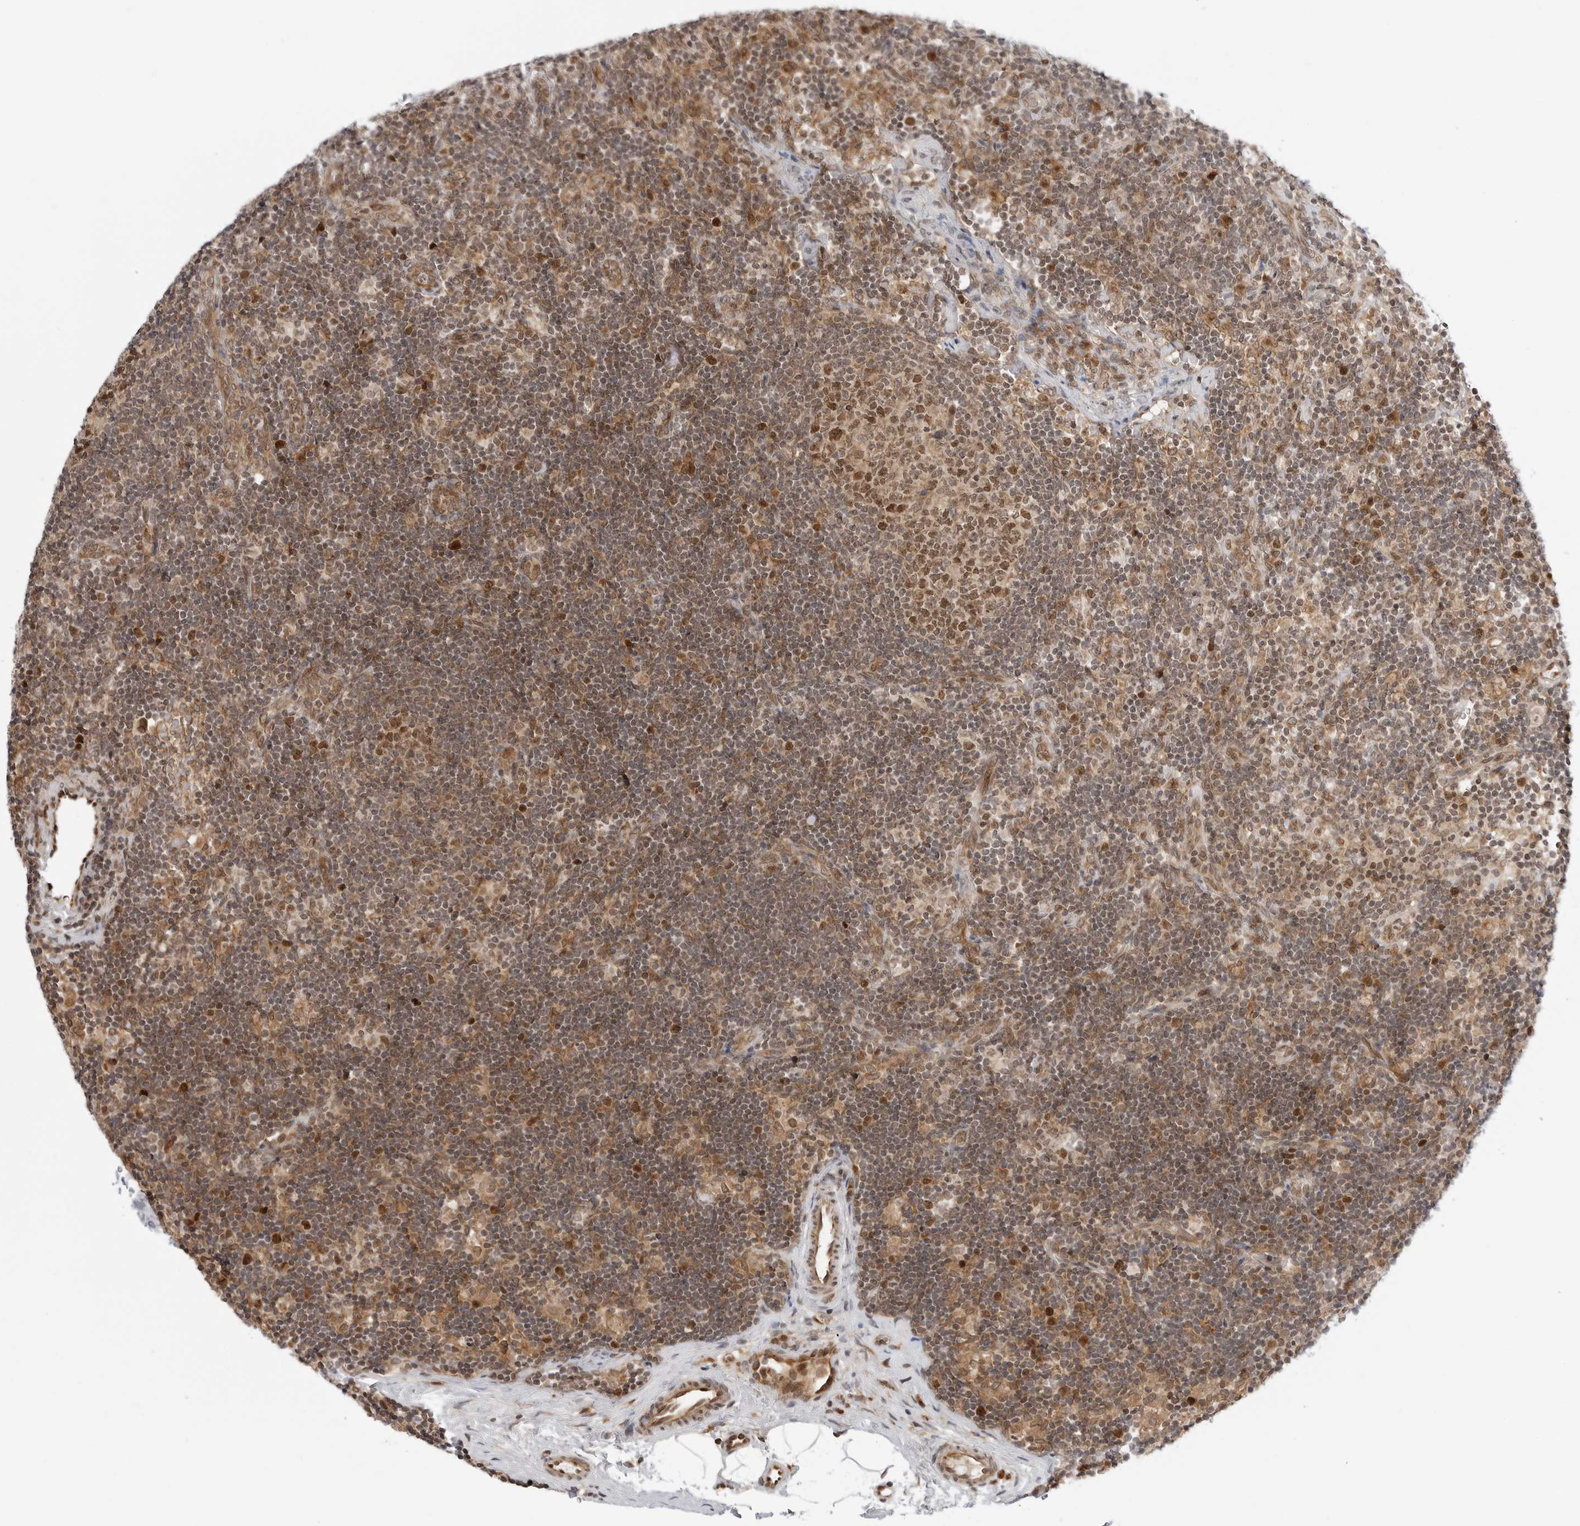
{"staining": {"intensity": "moderate", "quantity": ">75%", "location": "nuclear"}, "tissue": "lymph node", "cell_type": "Germinal center cells", "image_type": "normal", "snomed": [{"axis": "morphology", "description": "Normal tissue, NOS"}, {"axis": "topography", "description": "Lymph node"}], "caption": "Protein expression analysis of unremarkable human lymph node reveals moderate nuclear positivity in approximately >75% of germinal center cells.", "gene": "TIPRL", "patient": {"sex": "female", "age": 22}}